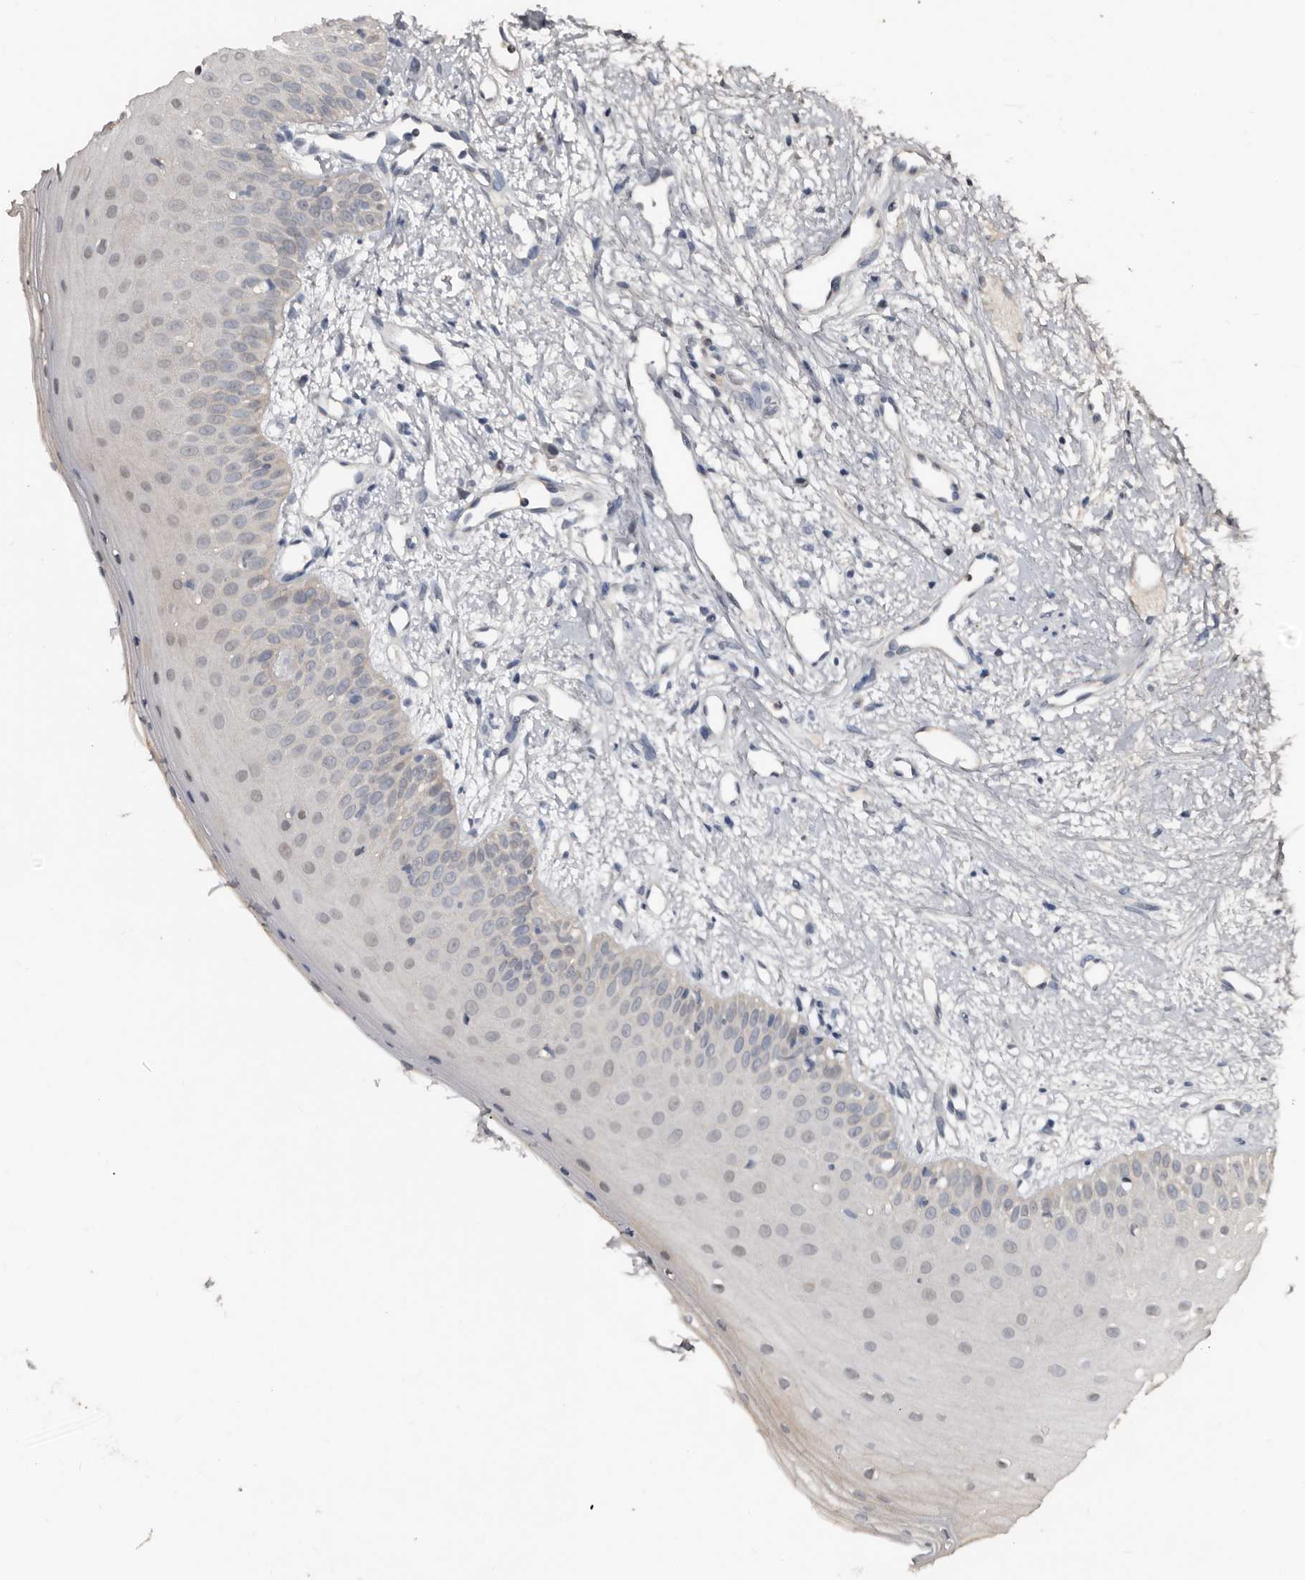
{"staining": {"intensity": "negative", "quantity": "none", "location": "none"}, "tissue": "oral mucosa", "cell_type": "Squamous epithelial cells", "image_type": "normal", "snomed": [{"axis": "morphology", "description": "Normal tissue, NOS"}, {"axis": "topography", "description": "Oral tissue"}], "caption": "IHC of unremarkable oral mucosa shows no expression in squamous epithelial cells. (DAB (3,3'-diaminobenzidine) IHC with hematoxylin counter stain).", "gene": "RBKS", "patient": {"sex": "female", "age": 63}}